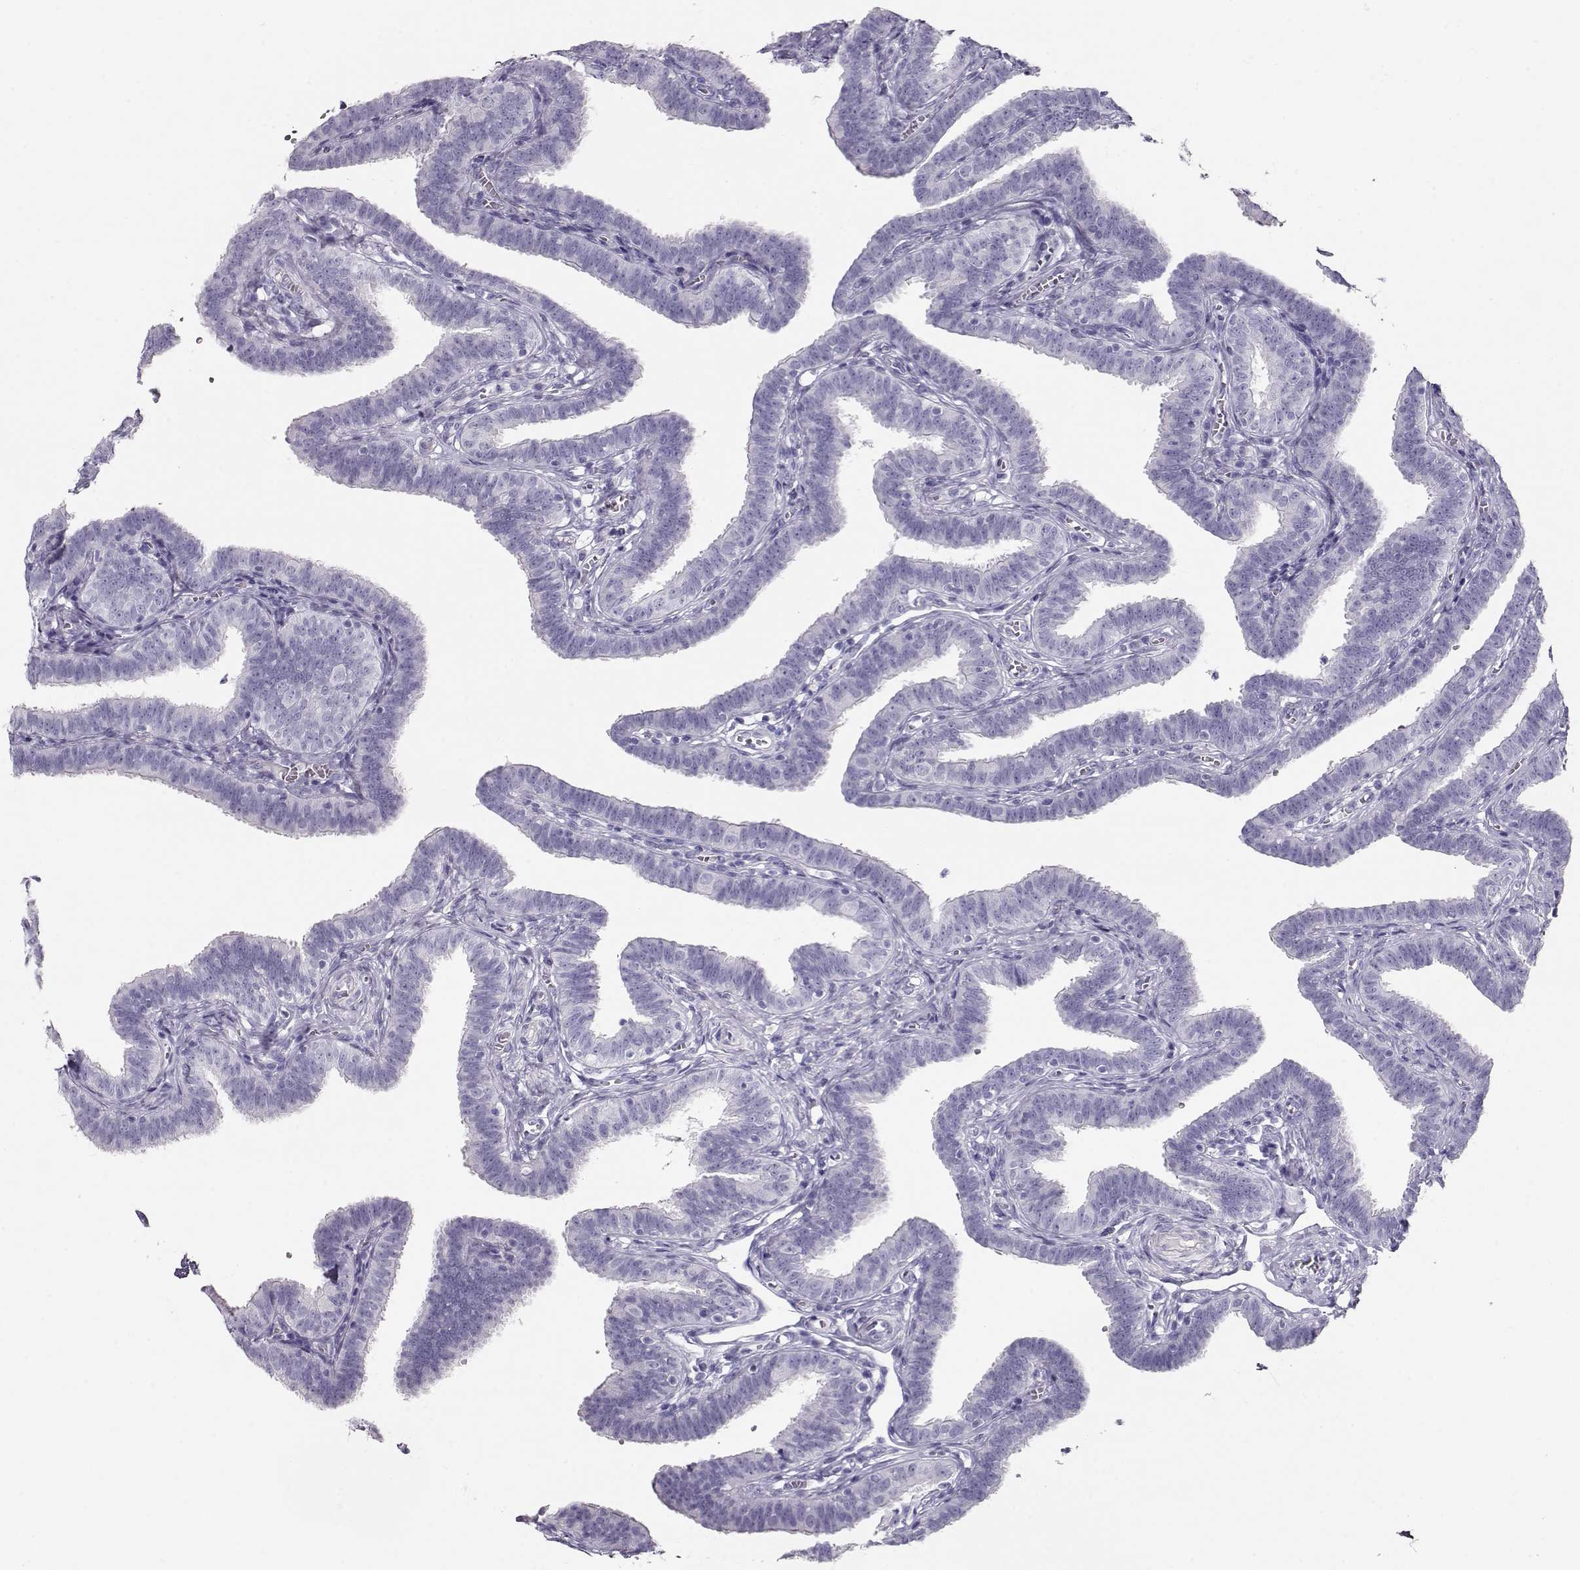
{"staining": {"intensity": "negative", "quantity": "none", "location": "none"}, "tissue": "fallopian tube", "cell_type": "Glandular cells", "image_type": "normal", "snomed": [{"axis": "morphology", "description": "Normal tissue, NOS"}, {"axis": "topography", "description": "Fallopian tube"}], "caption": "IHC image of benign human fallopian tube stained for a protein (brown), which displays no expression in glandular cells.", "gene": "ACTN2", "patient": {"sex": "female", "age": 25}}